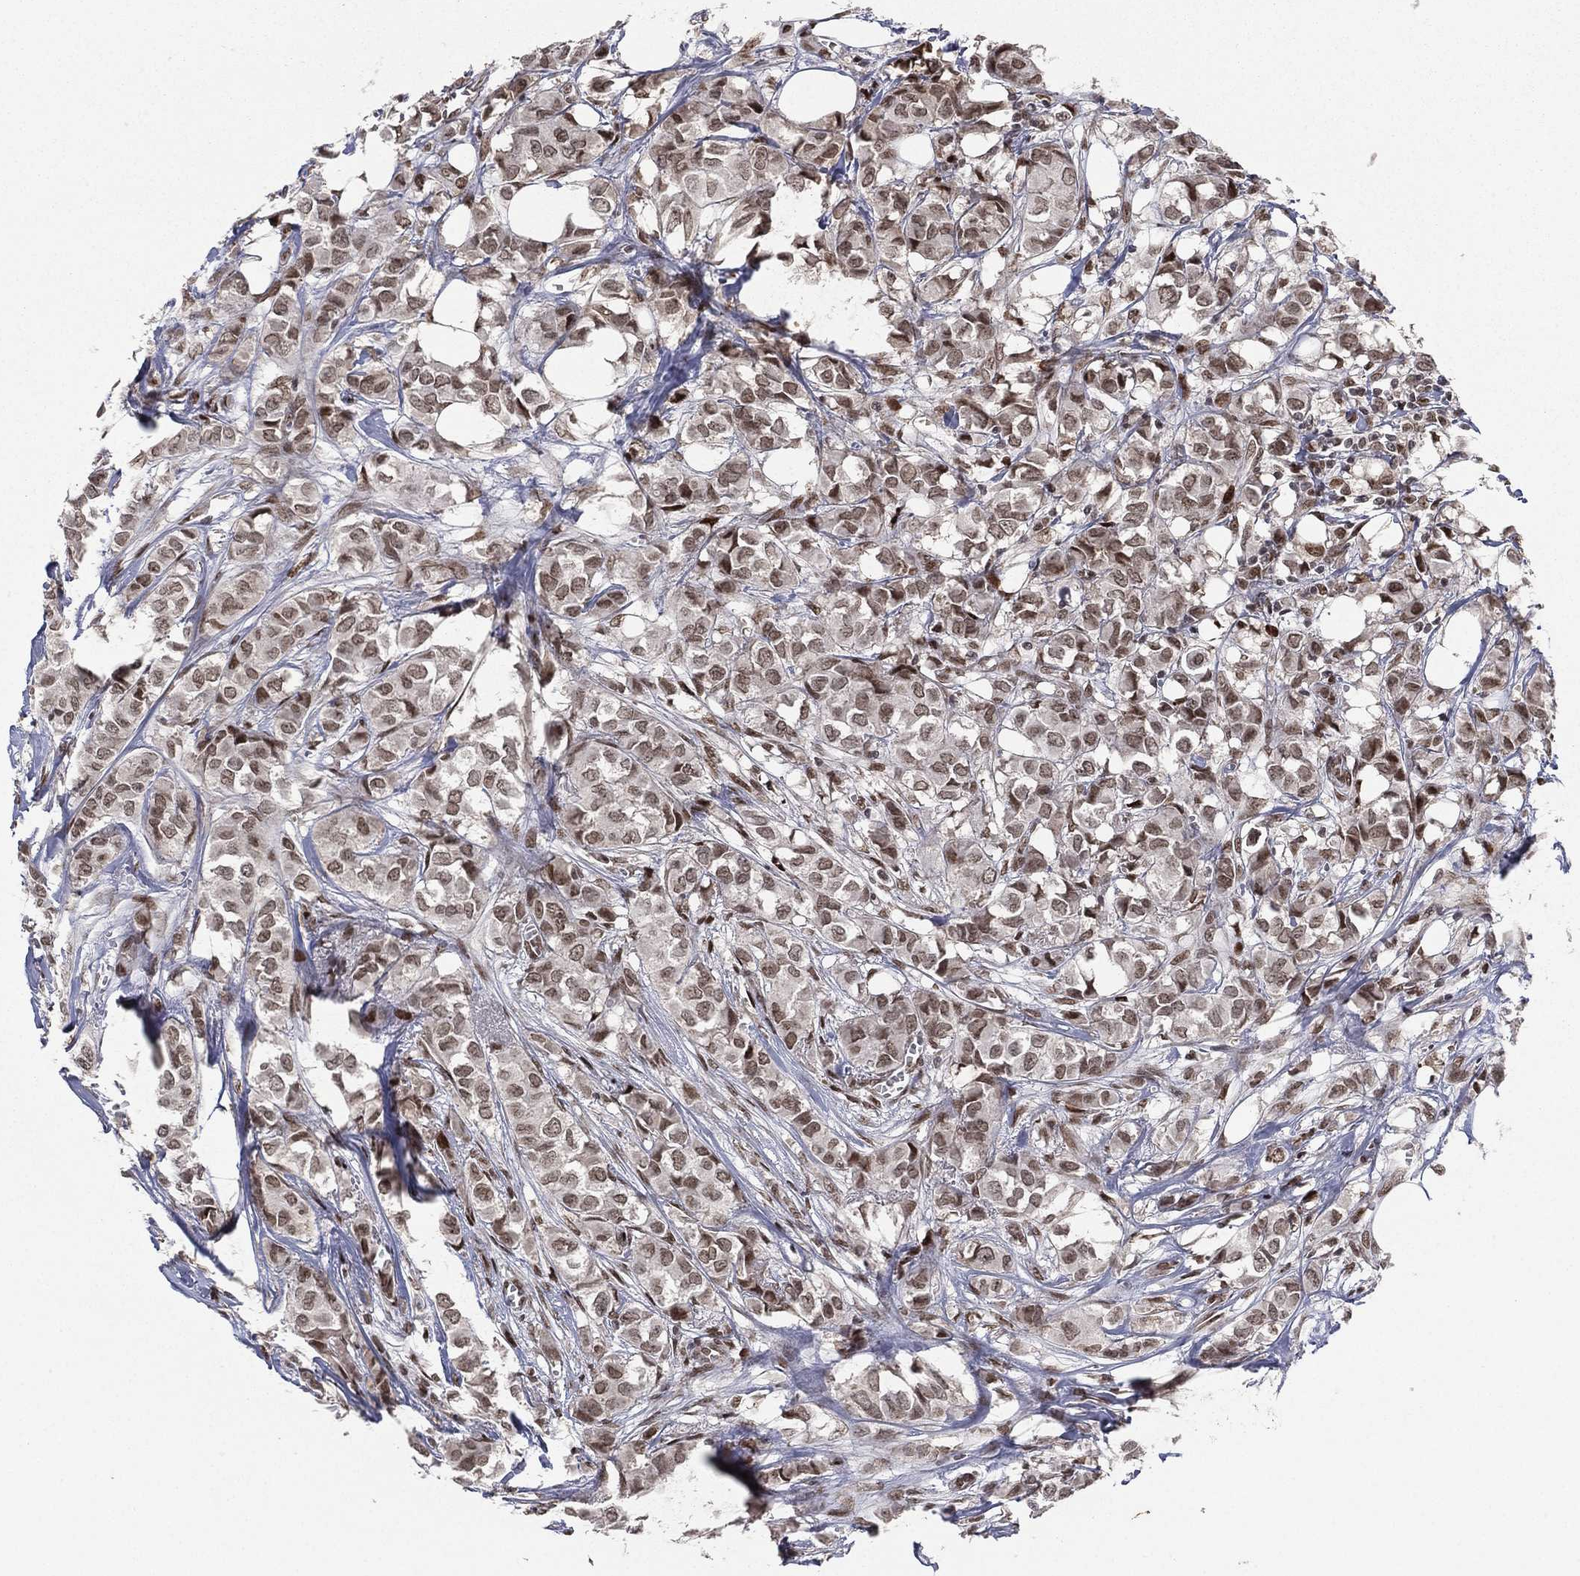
{"staining": {"intensity": "moderate", "quantity": ">75%", "location": "nuclear"}, "tissue": "breast cancer", "cell_type": "Tumor cells", "image_type": "cancer", "snomed": [{"axis": "morphology", "description": "Duct carcinoma"}, {"axis": "topography", "description": "Breast"}], "caption": "Moderate nuclear expression for a protein is seen in about >75% of tumor cells of breast infiltrating ductal carcinoma using immunohistochemistry.", "gene": "RTF1", "patient": {"sex": "female", "age": 85}}